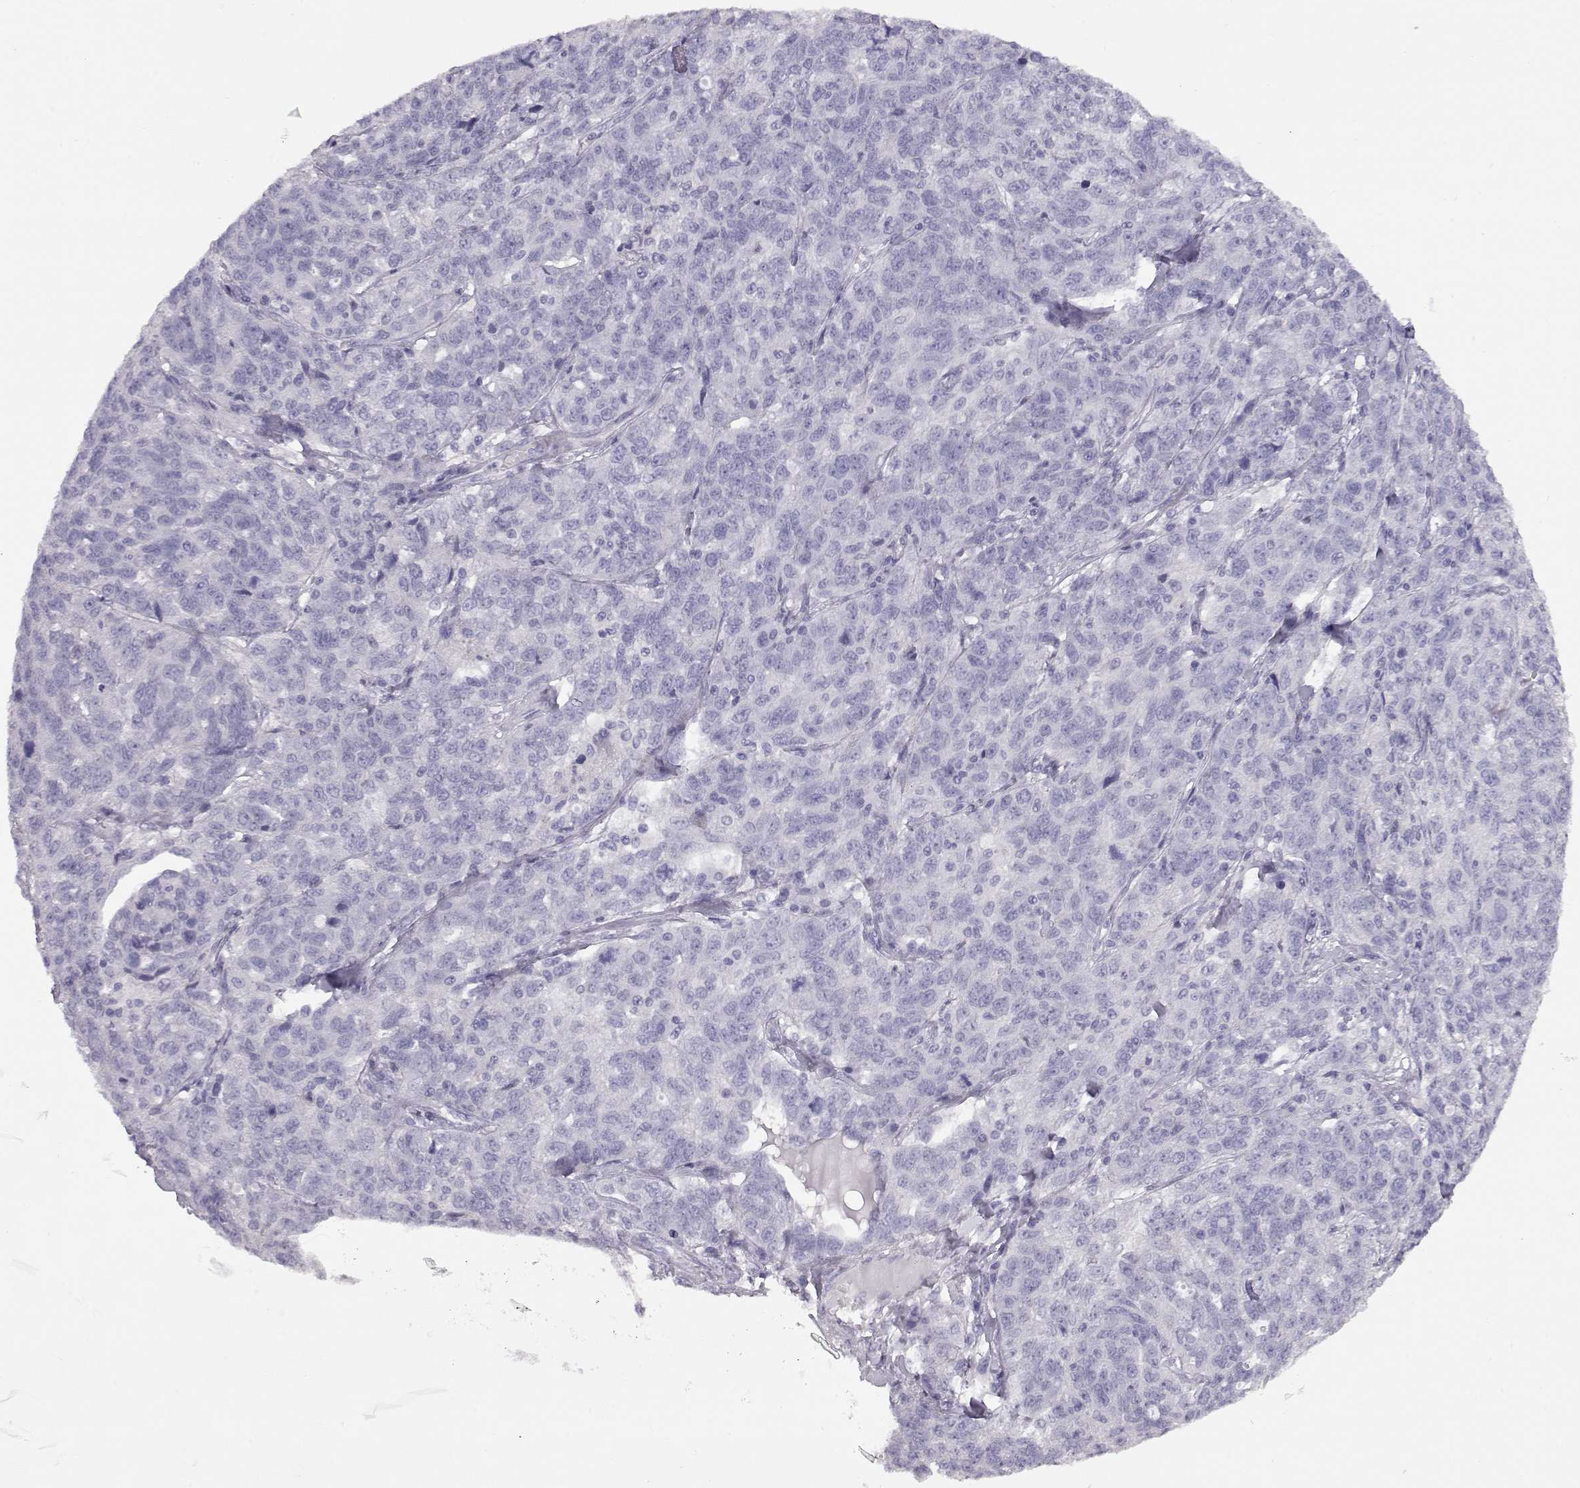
{"staining": {"intensity": "negative", "quantity": "none", "location": "none"}, "tissue": "ovarian cancer", "cell_type": "Tumor cells", "image_type": "cancer", "snomed": [{"axis": "morphology", "description": "Cystadenocarcinoma, serous, NOS"}, {"axis": "topography", "description": "Ovary"}], "caption": "A histopathology image of human ovarian serous cystadenocarcinoma is negative for staining in tumor cells.", "gene": "SLITRK3", "patient": {"sex": "female", "age": 71}}